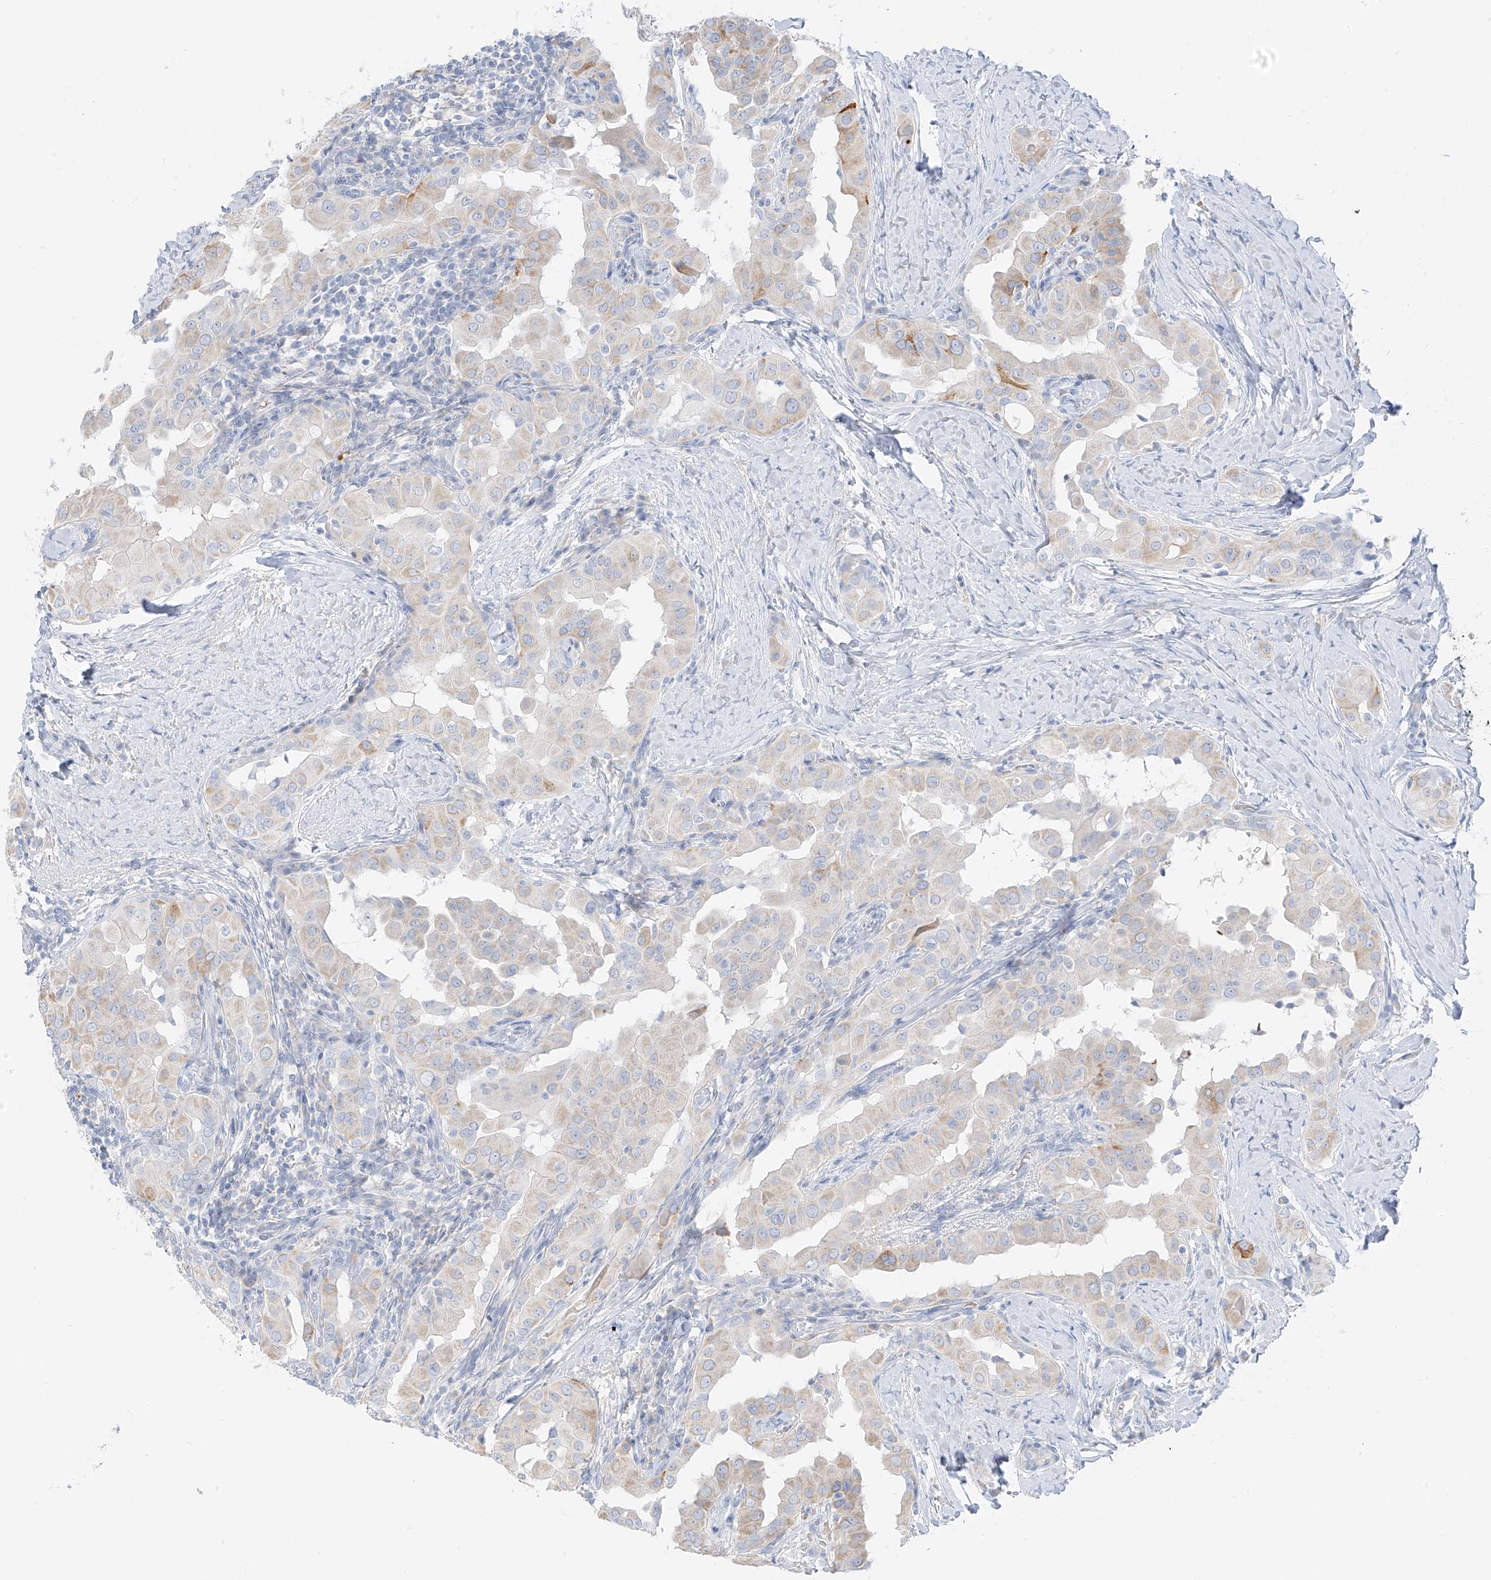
{"staining": {"intensity": "moderate", "quantity": "<25%", "location": "cytoplasmic/membranous"}, "tissue": "thyroid cancer", "cell_type": "Tumor cells", "image_type": "cancer", "snomed": [{"axis": "morphology", "description": "Papillary adenocarcinoma, NOS"}, {"axis": "topography", "description": "Thyroid gland"}], "caption": "DAB (3,3'-diaminobenzidine) immunohistochemical staining of human thyroid cancer (papillary adenocarcinoma) reveals moderate cytoplasmic/membranous protein staining in approximately <25% of tumor cells. Nuclei are stained in blue.", "gene": "PGC", "patient": {"sex": "male", "age": 33}}